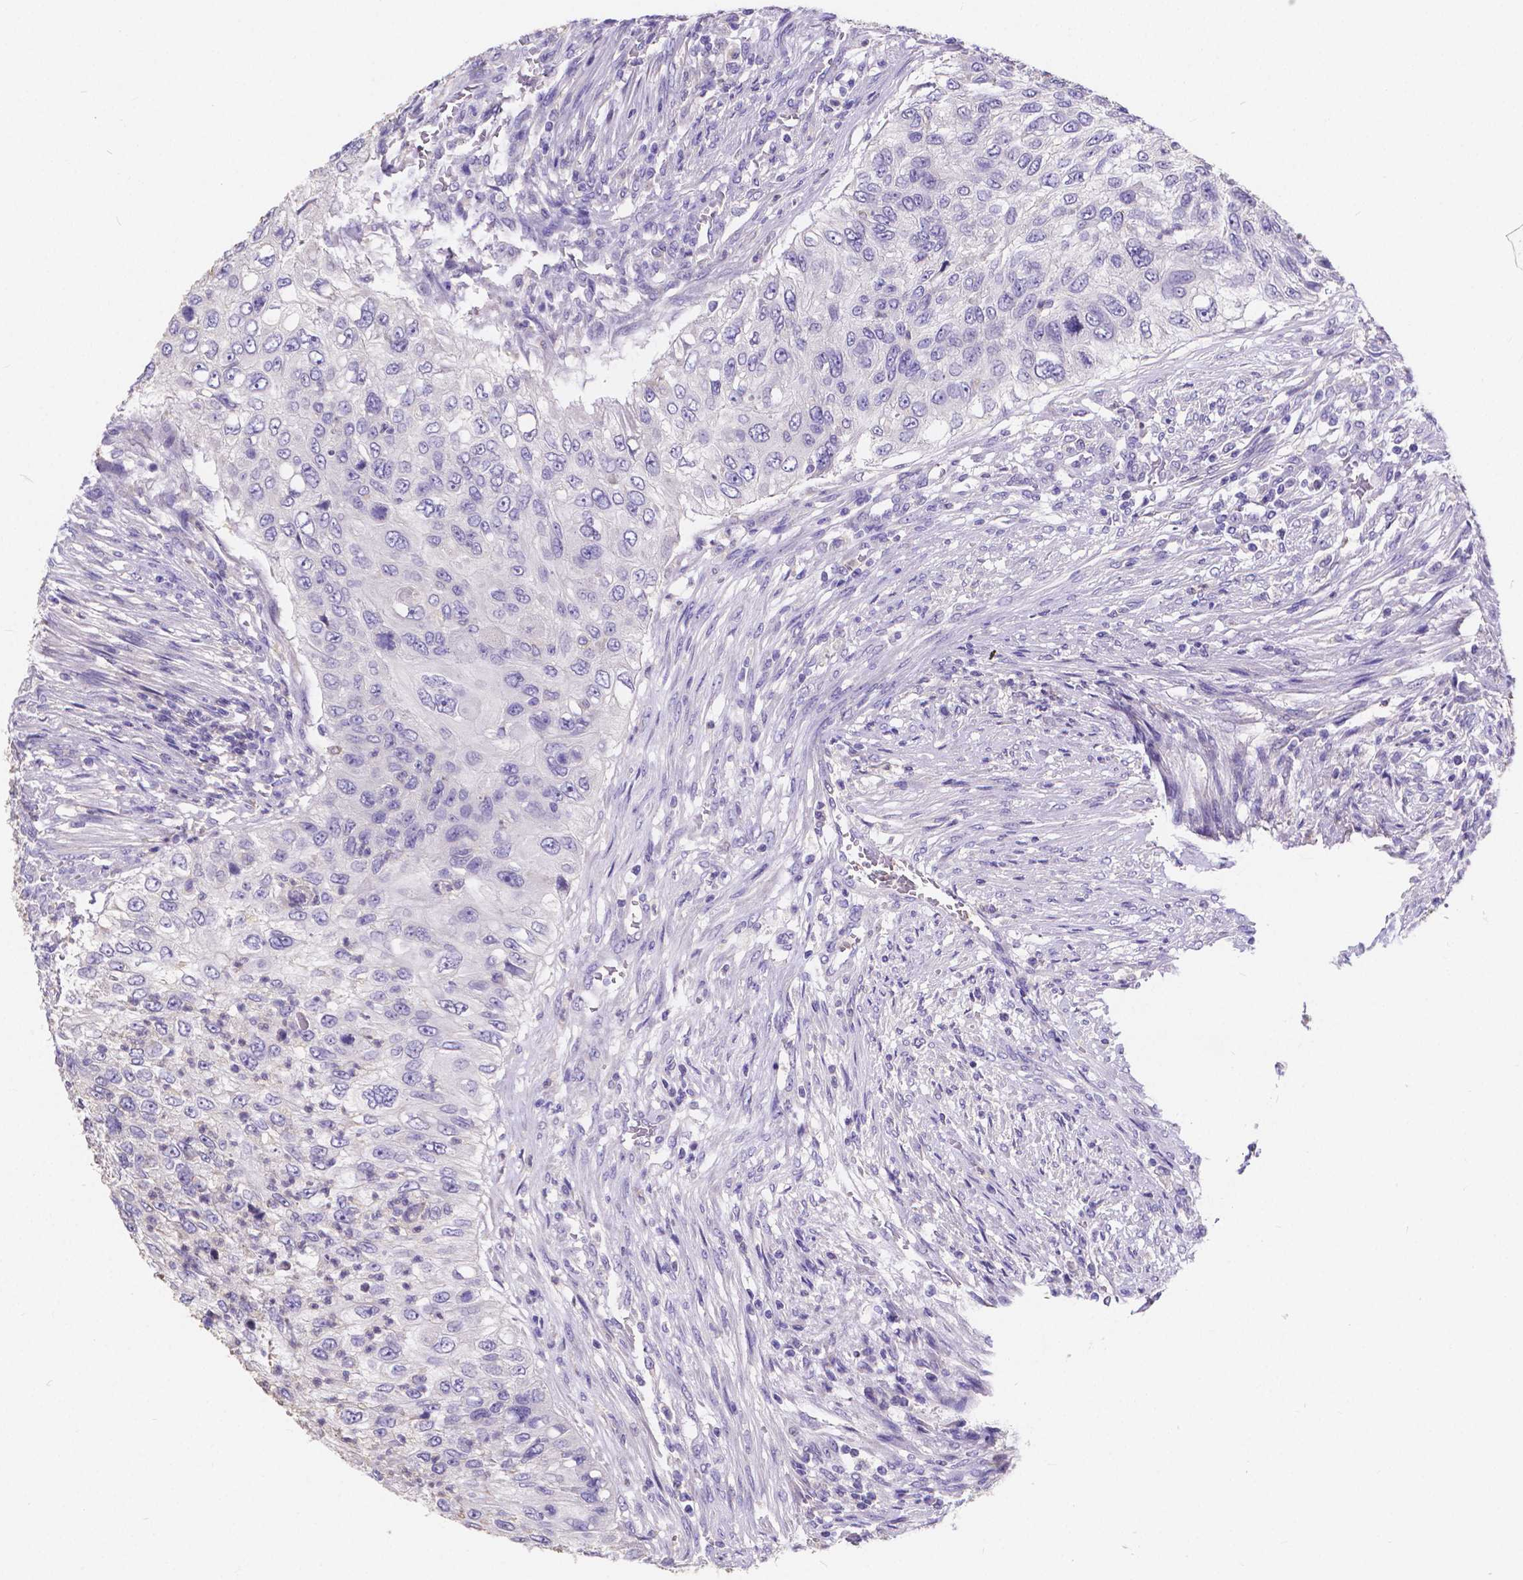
{"staining": {"intensity": "negative", "quantity": "none", "location": "none"}, "tissue": "urothelial cancer", "cell_type": "Tumor cells", "image_type": "cancer", "snomed": [{"axis": "morphology", "description": "Urothelial carcinoma, High grade"}, {"axis": "topography", "description": "Urinary bladder"}], "caption": "Urothelial carcinoma (high-grade) was stained to show a protein in brown. There is no significant positivity in tumor cells.", "gene": "ATP6V1D", "patient": {"sex": "female", "age": 60}}